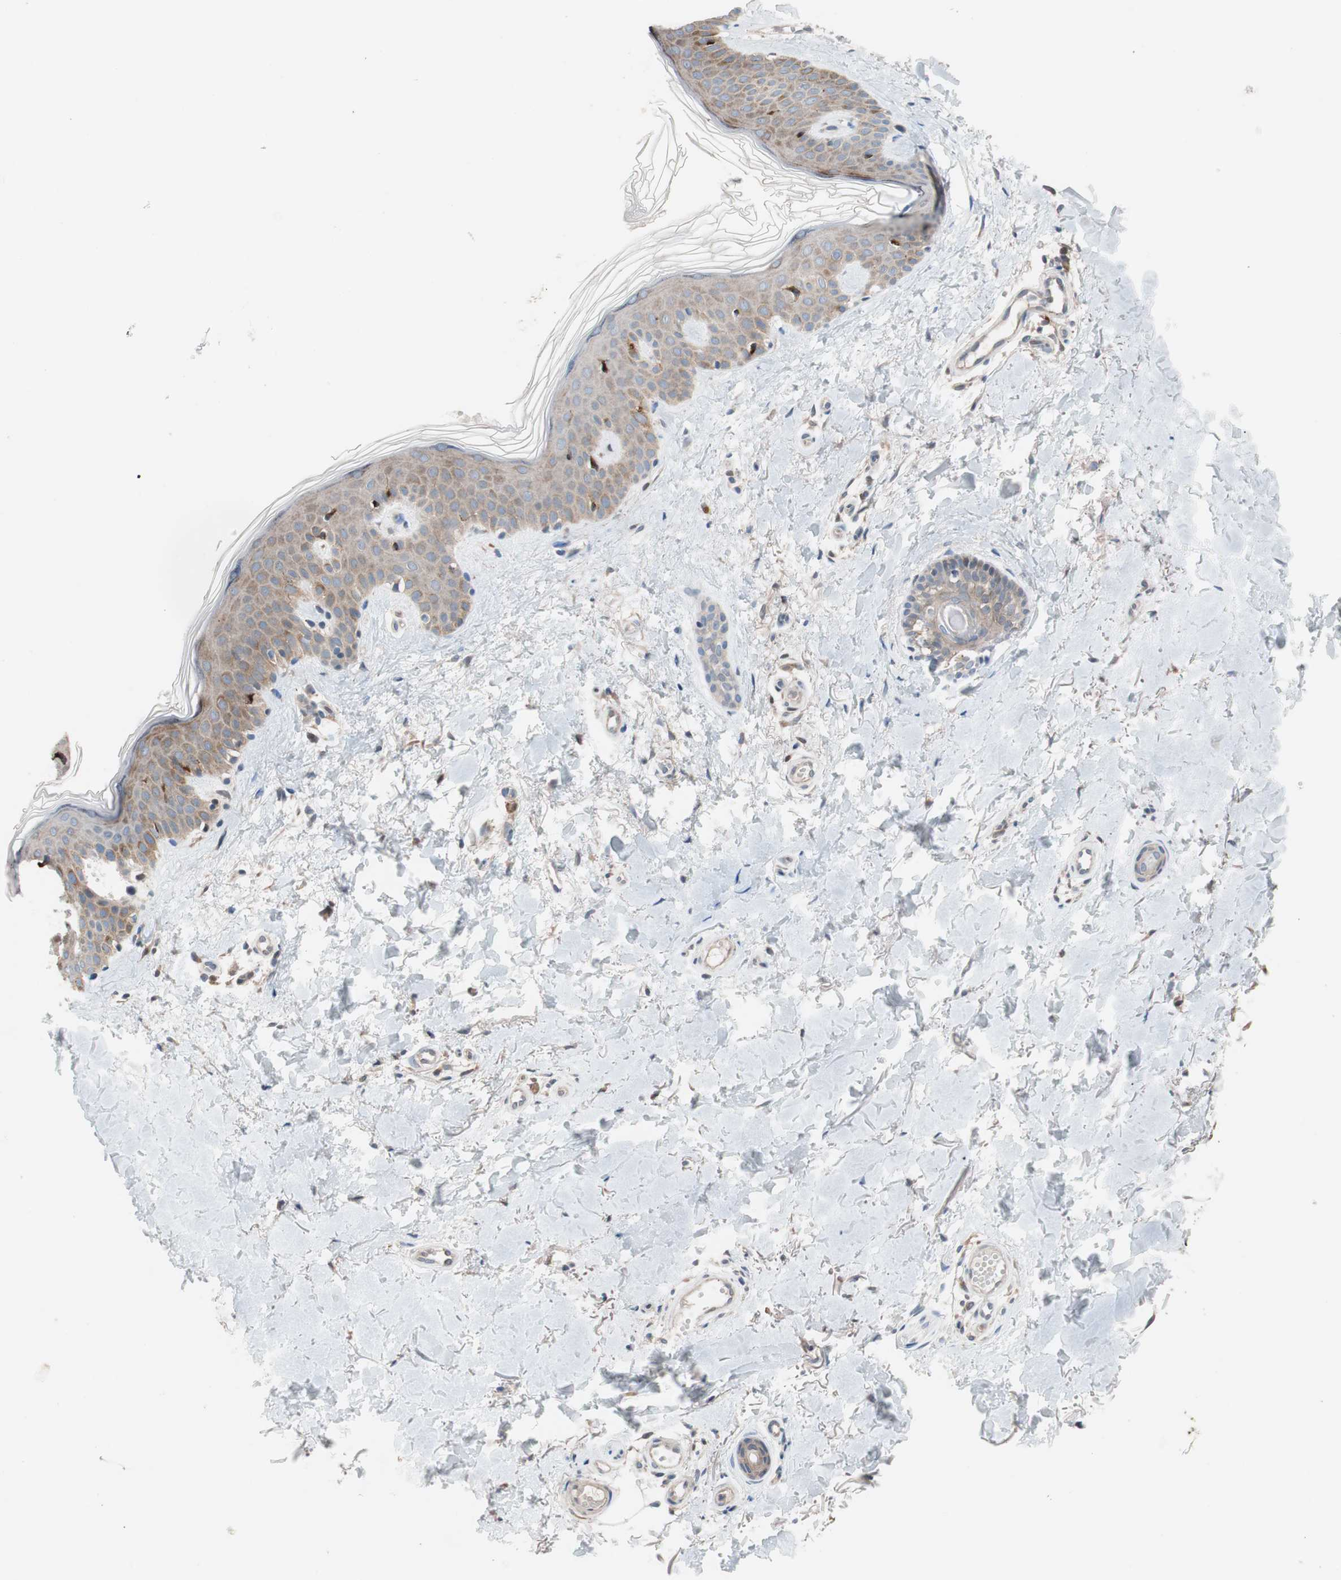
{"staining": {"intensity": "weak", "quantity": ">75%", "location": "cytoplasmic/membranous"}, "tissue": "skin", "cell_type": "Fibroblasts", "image_type": "normal", "snomed": [{"axis": "morphology", "description": "Normal tissue, NOS"}, {"axis": "topography", "description": "Skin"}], "caption": "A brown stain highlights weak cytoplasmic/membranous positivity of a protein in fibroblasts of normal skin. (Brightfield microscopy of DAB IHC at high magnification).", "gene": "FAAH", "patient": {"sex": "male", "age": 67}}